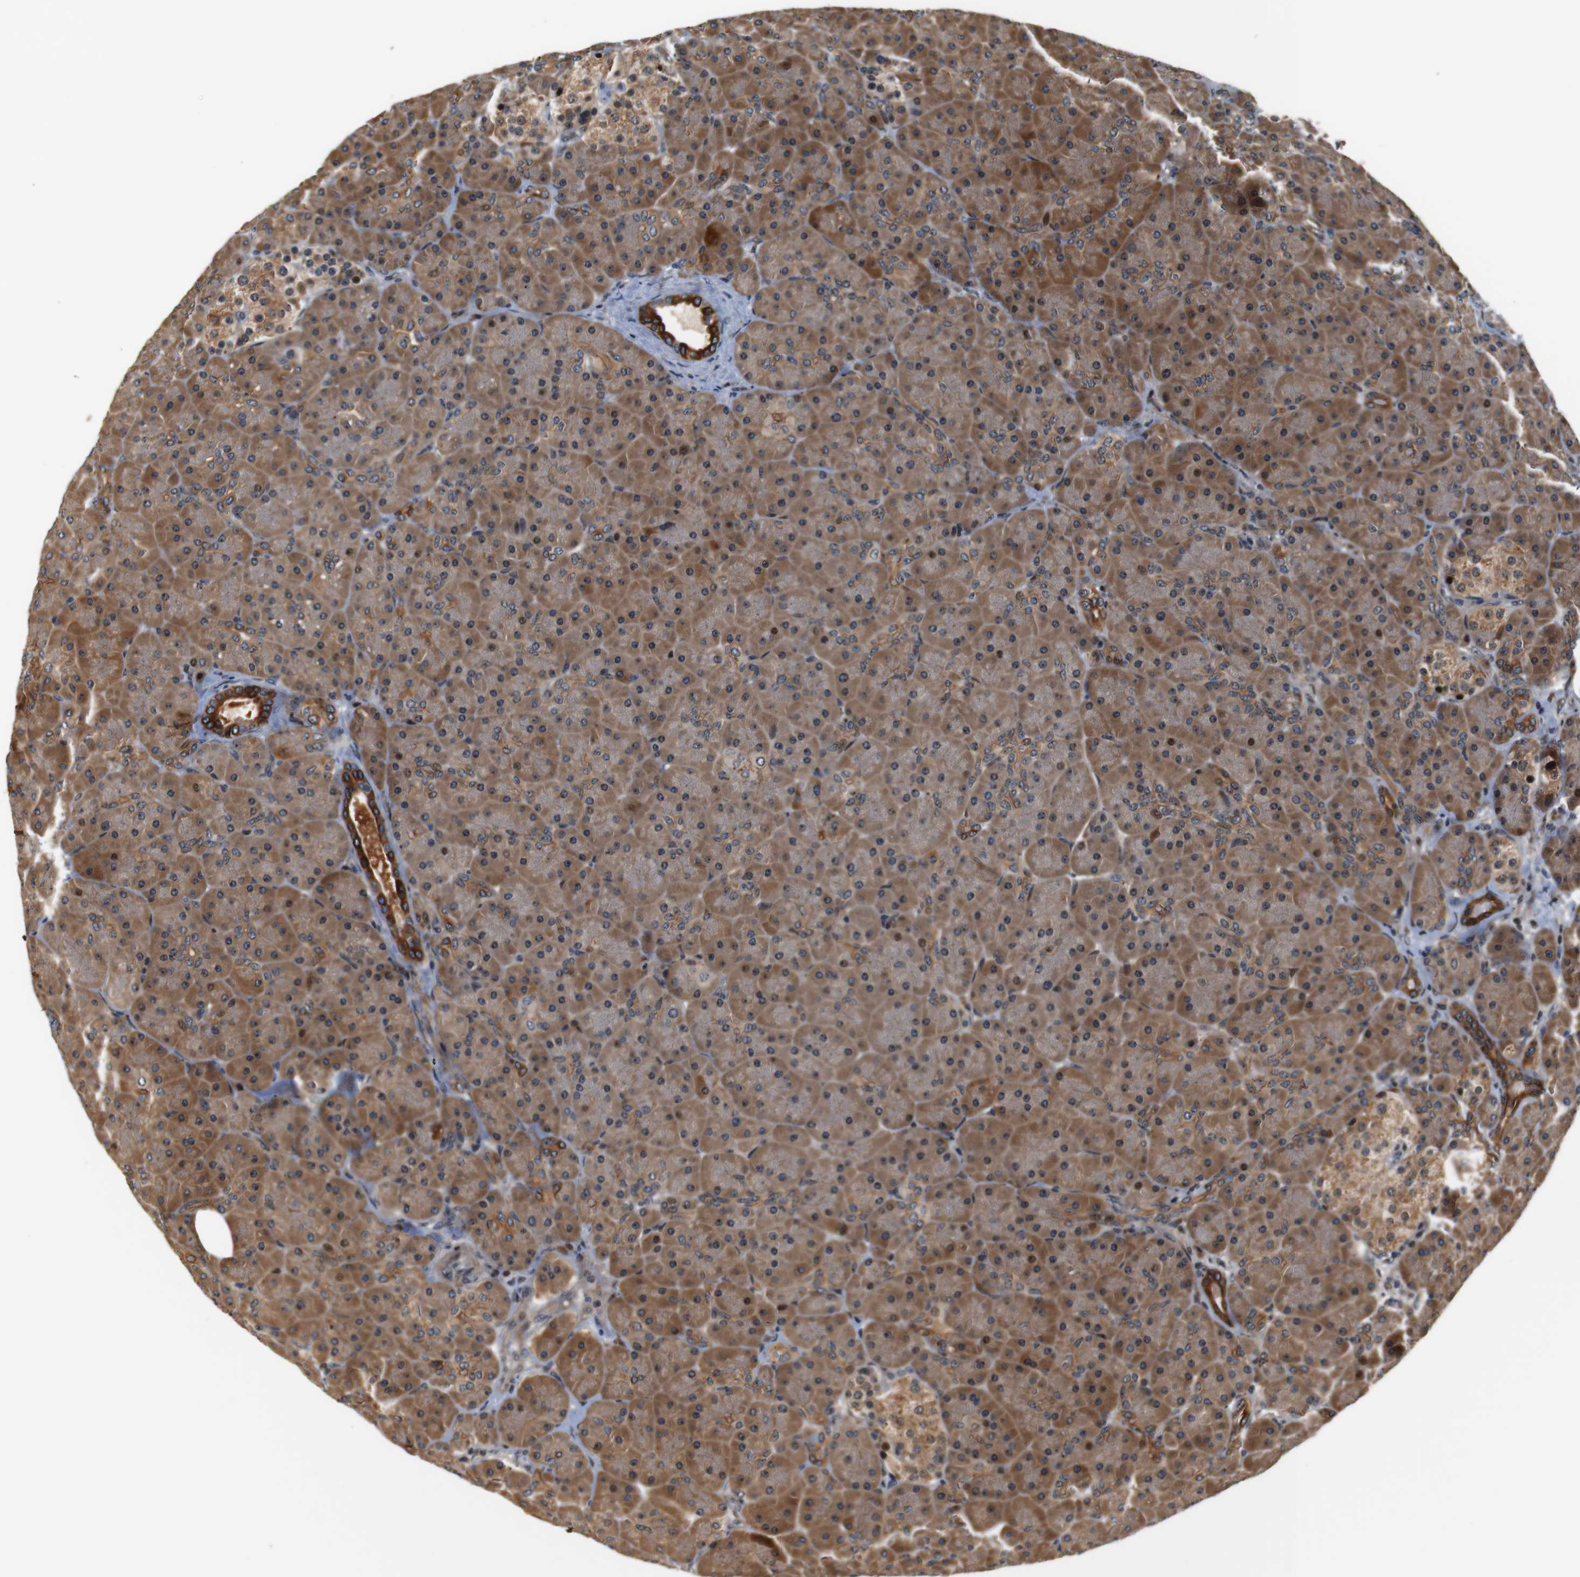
{"staining": {"intensity": "strong", "quantity": ">75%", "location": "cytoplasmic/membranous"}, "tissue": "pancreas", "cell_type": "Exocrine glandular cells", "image_type": "normal", "snomed": [{"axis": "morphology", "description": "Normal tissue, NOS"}, {"axis": "topography", "description": "Pancreas"}], "caption": "Pancreas was stained to show a protein in brown. There is high levels of strong cytoplasmic/membranous staining in approximately >75% of exocrine glandular cells.", "gene": "LRP4", "patient": {"sex": "male", "age": 66}}